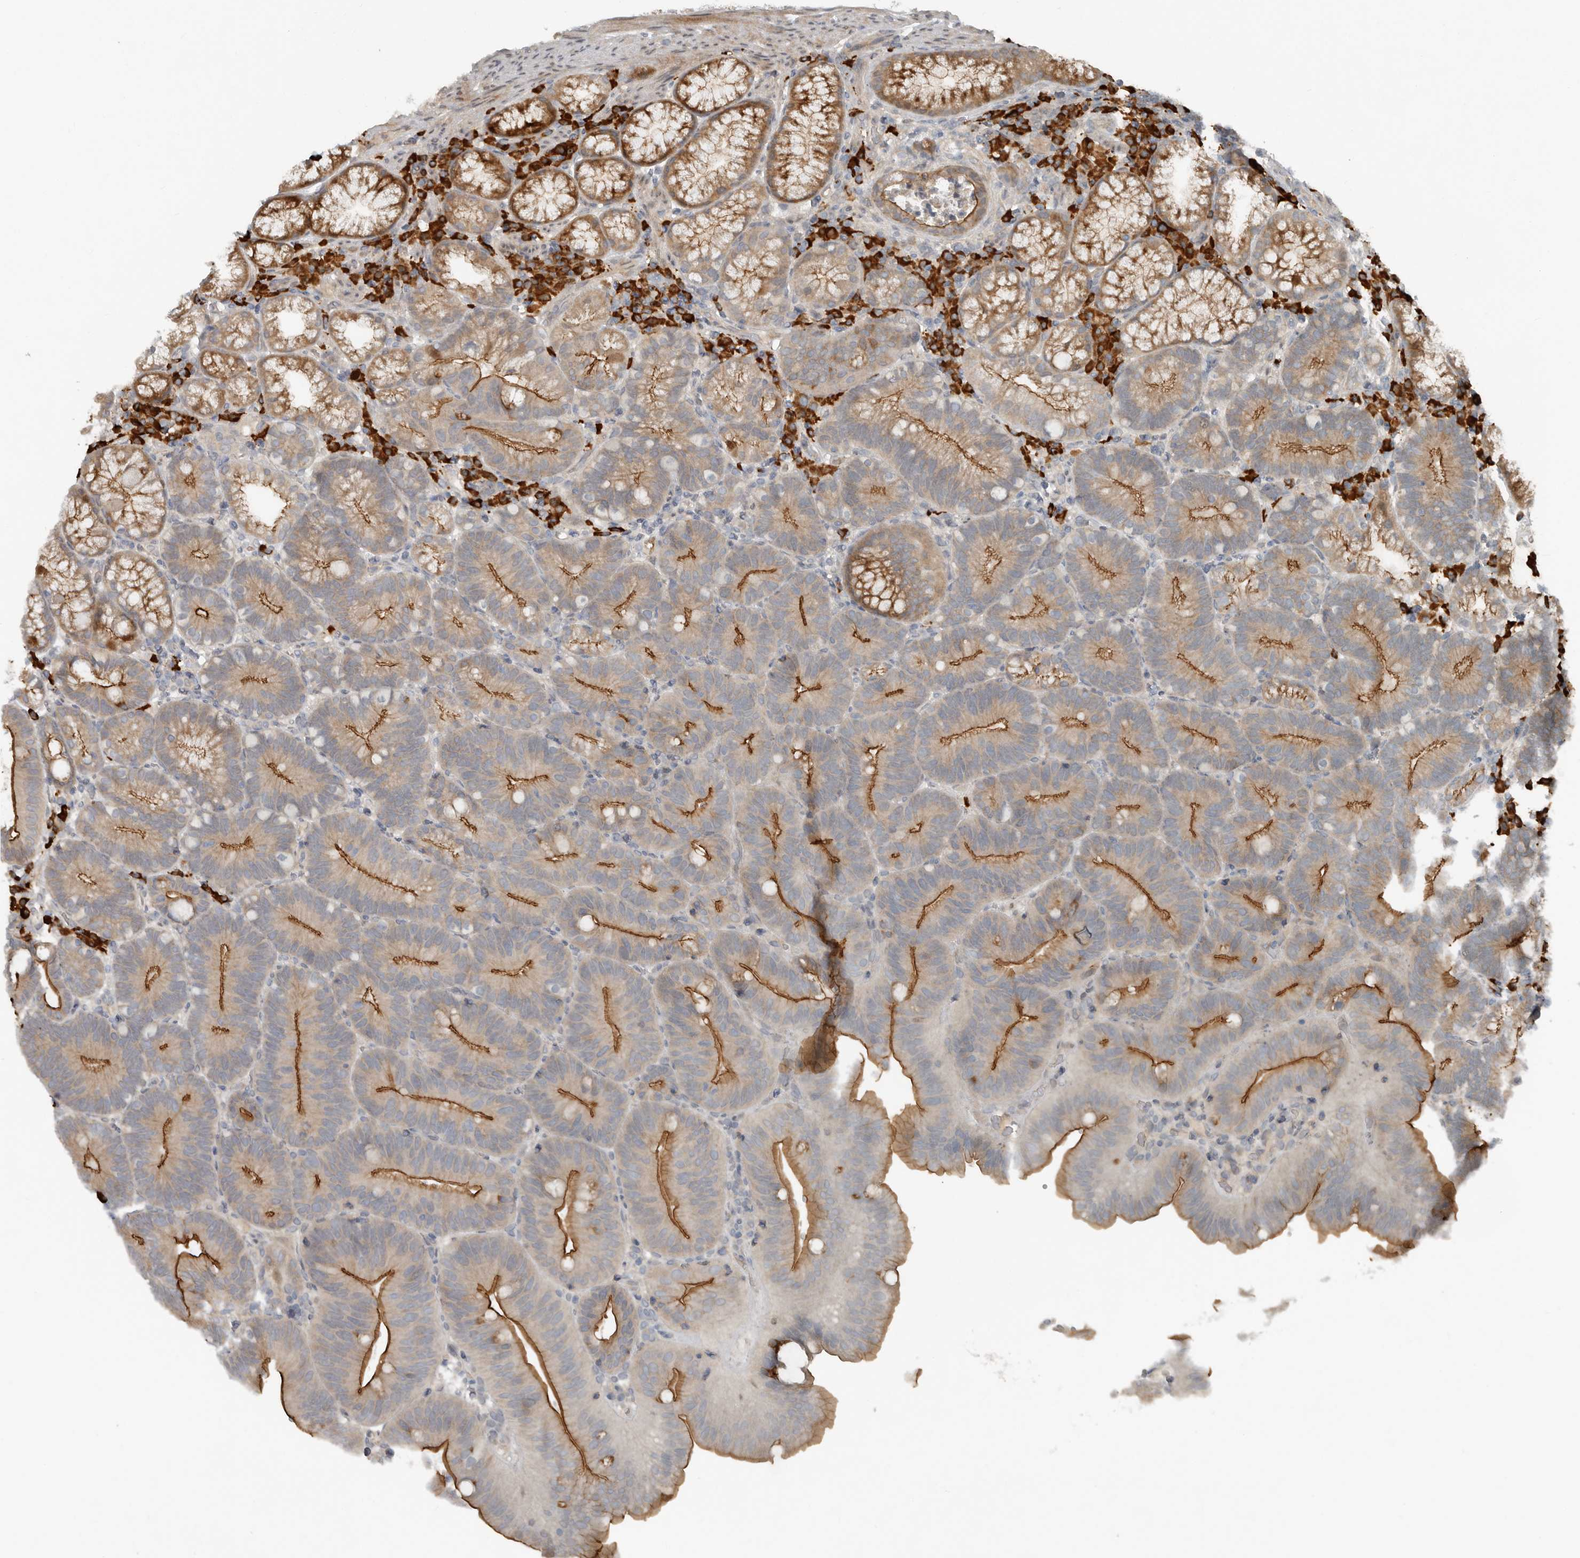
{"staining": {"intensity": "moderate", "quantity": "25%-75%", "location": "cytoplasmic/membranous"}, "tissue": "duodenum", "cell_type": "Glandular cells", "image_type": "normal", "snomed": [{"axis": "morphology", "description": "Normal tissue, NOS"}, {"axis": "topography", "description": "Duodenum"}], "caption": "Duodenum stained with IHC demonstrates moderate cytoplasmic/membranous staining in about 25%-75% of glandular cells.", "gene": "TEAD3", "patient": {"sex": "male", "age": 54}}